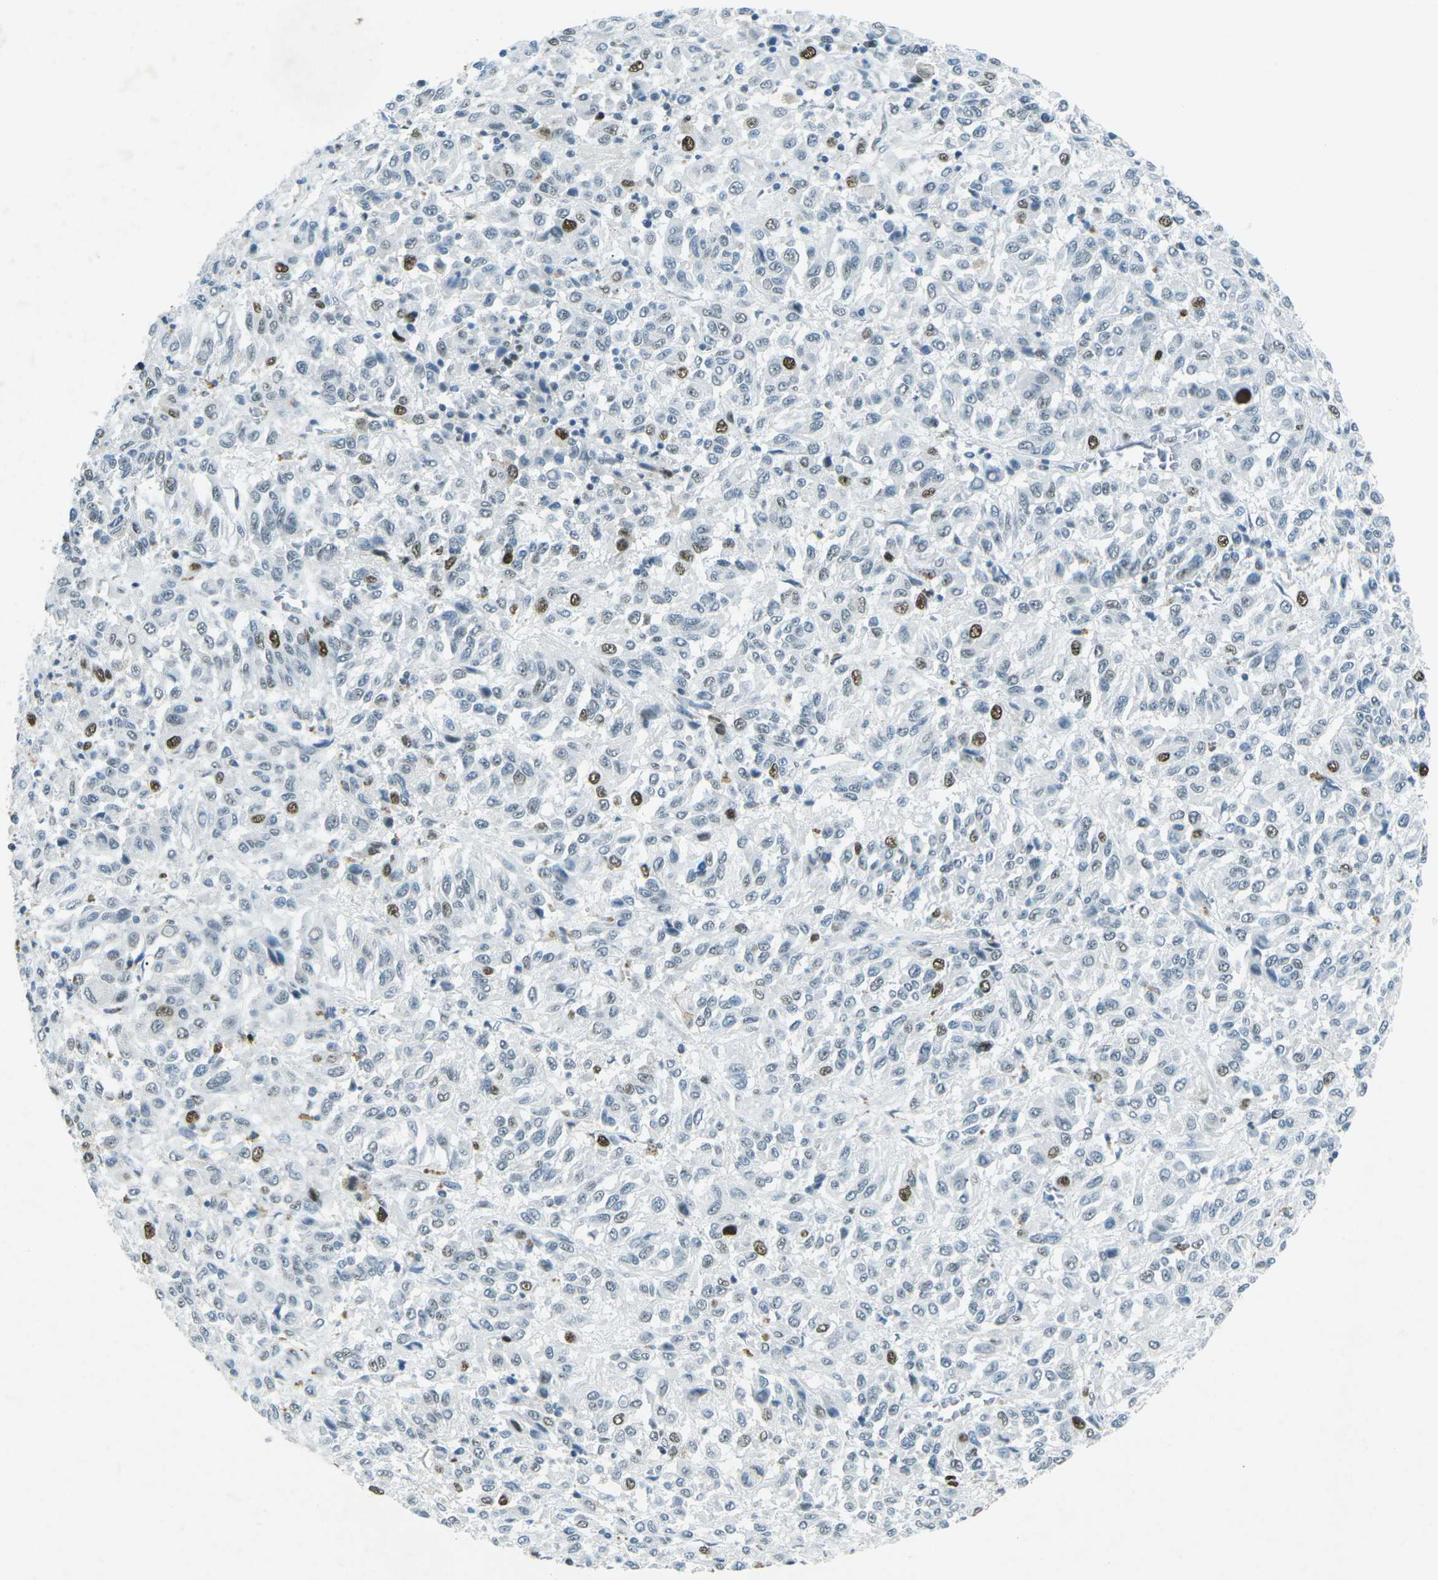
{"staining": {"intensity": "strong", "quantity": "<25%", "location": "nuclear"}, "tissue": "melanoma", "cell_type": "Tumor cells", "image_type": "cancer", "snomed": [{"axis": "morphology", "description": "Malignant melanoma, Metastatic site"}, {"axis": "topography", "description": "Lung"}], "caption": "Immunohistochemical staining of melanoma shows medium levels of strong nuclear expression in approximately <25% of tumor cells.", "gene": "RB1", "patient": {"sex": "male", "age": 64}}